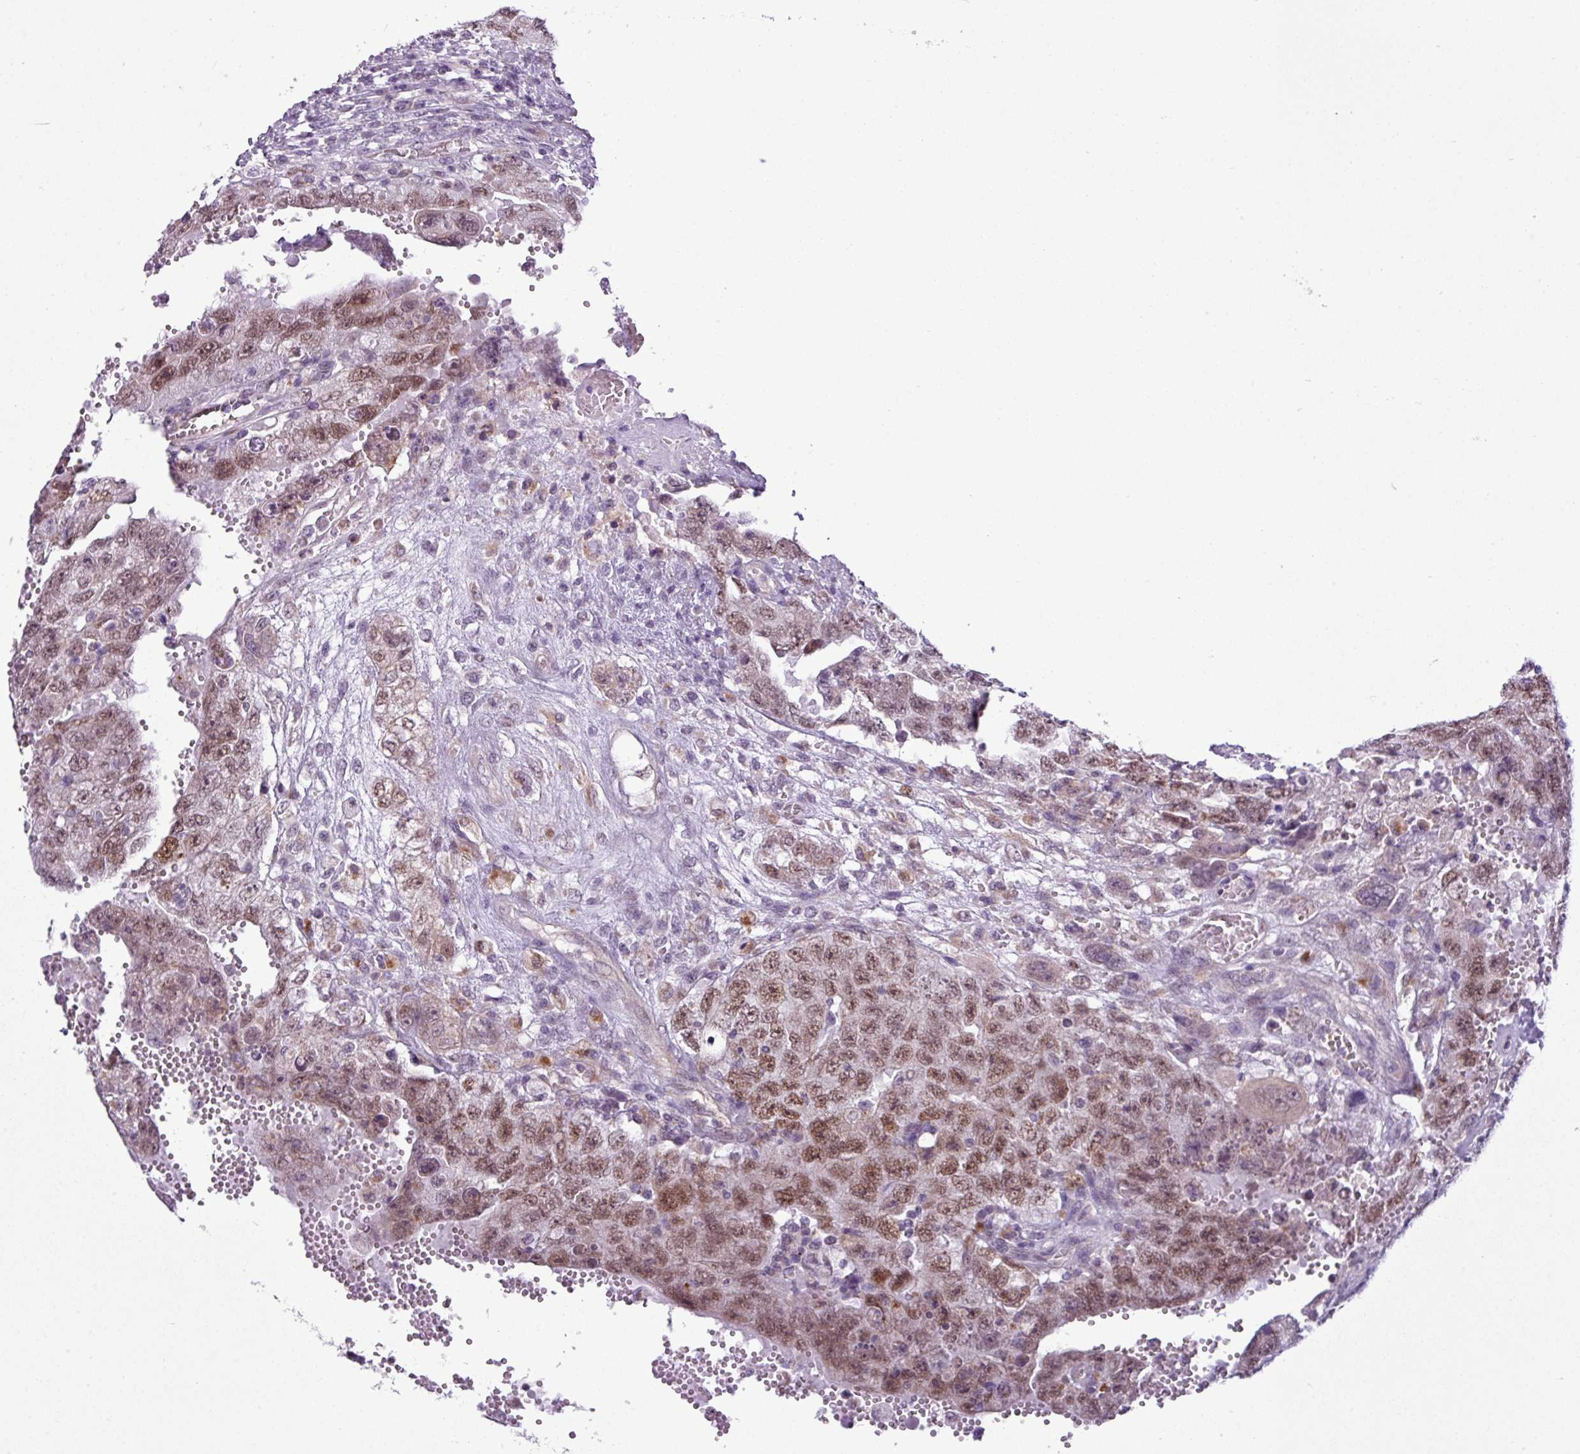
{"staining": {"intensity": "moderate", "quantity": ">75%", "location": "nuclear"}, "tissue": "testis cancer", "cell_type": "Tumor cells", "image_type": "cancer", "snomed": [{"axis": "morphology", "description": "Carcinoma, Embryonal, NOS"}, {"axis": "topography", "description": "Testis"}], "caption": "Protein expression analysis of testis cancer exhibits moderate nuclear expression in approximately >75% of tumor cells. Nuclei are stained in blue.", "gene": "ZNF217", "patient": {"sex": "male", "age": 26}}